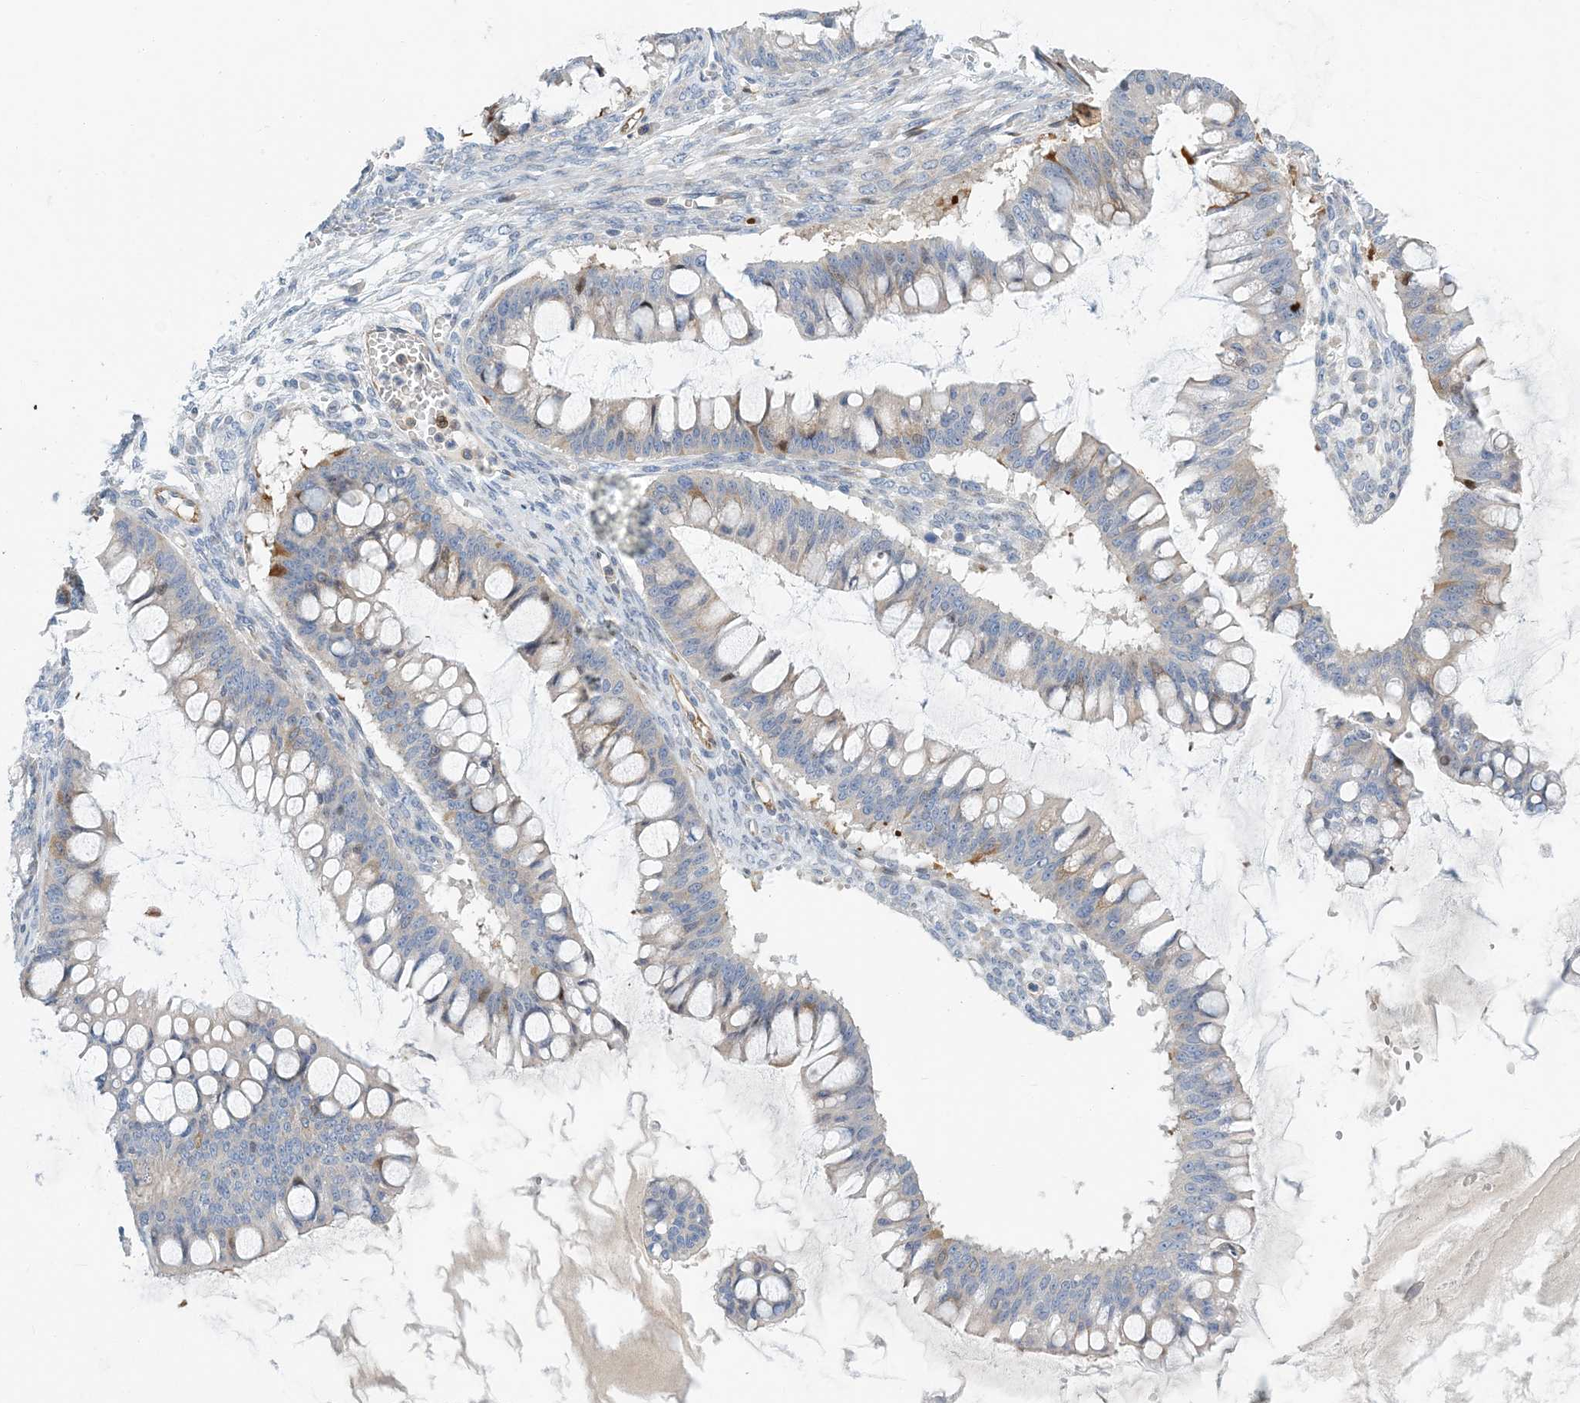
{"staining": {"intensity": "negative", "quantity": "none", "location": "none"}, "tissue": "ovarian cancer", "cell_type": "Tumor cells", "image_type": "cancer", "snomed": [{"axis": "morphology", "description": "Cystadenocarcinoma, mucinous, NOS"}, {"axis": "topography", "description": "Ovary"}], "caption": "Immunohistochemistry (IHC) histopathology image of ovarian cancer (mucinous cystadenocarcinoma) stained for a protein (brown), which displays no staining in tumor cells.", "gene": "PCDHA2", "patient": {"sex": "female", "age": 73}}